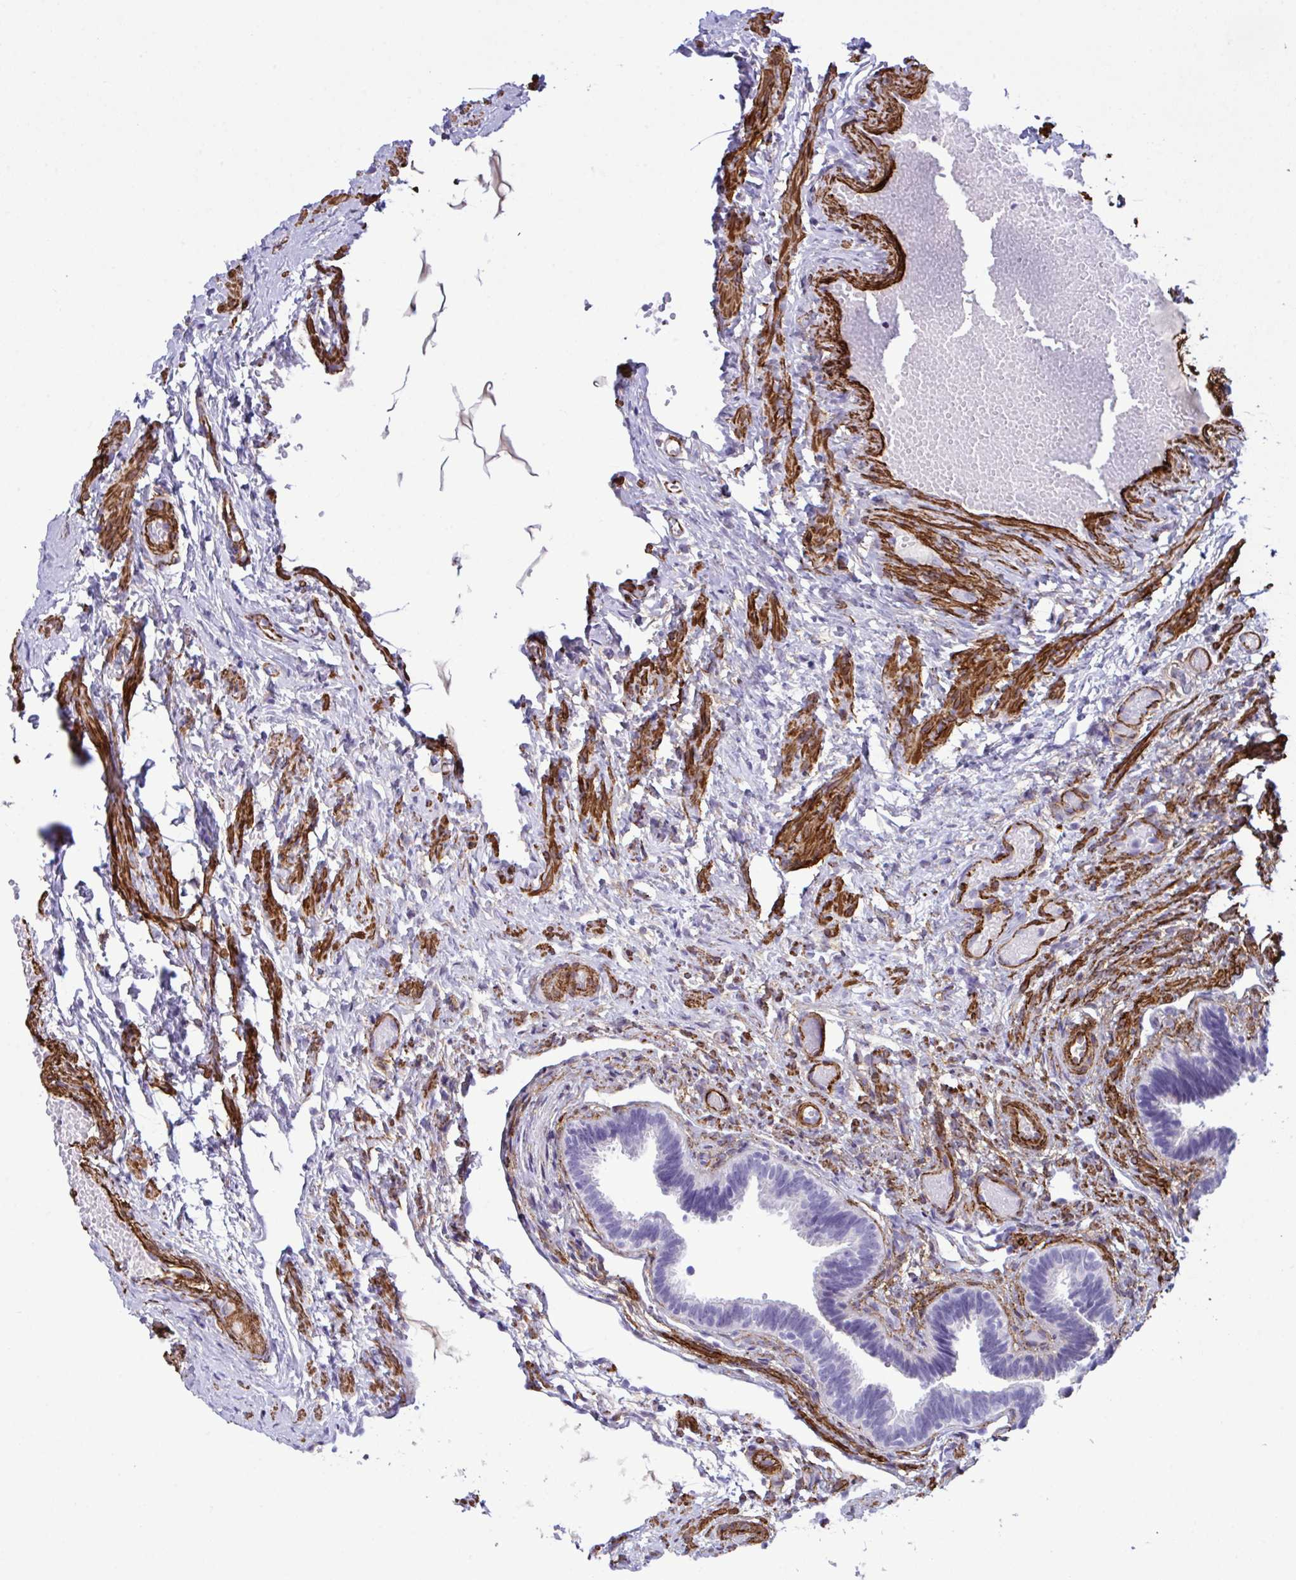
{"staining": {"intensity": "strong", "quantity": "<25%", "location": "cytoplasmic/membranous"}, "tissue": "fallopian tube", "cell_type": "Glandular cells", "image_type": "normal", "snomed": [{"axis": "morphology", "description": "Normal tissue, NOS"}, {"axis": "topography", "description": "Fallopian tube"}], "caption": "Immunohistochemistry (DAB (3,3'-diaminobenzidine)) staining of benign fallopian tube demonstrates strong cytoplasmic/membranous protein expression in approximately <25% of glandular cells. (IHC, brightfield microscopy, high magnification).", "gene": "SYNPO2L", "patient": {"sex": "female", "age": 37}}